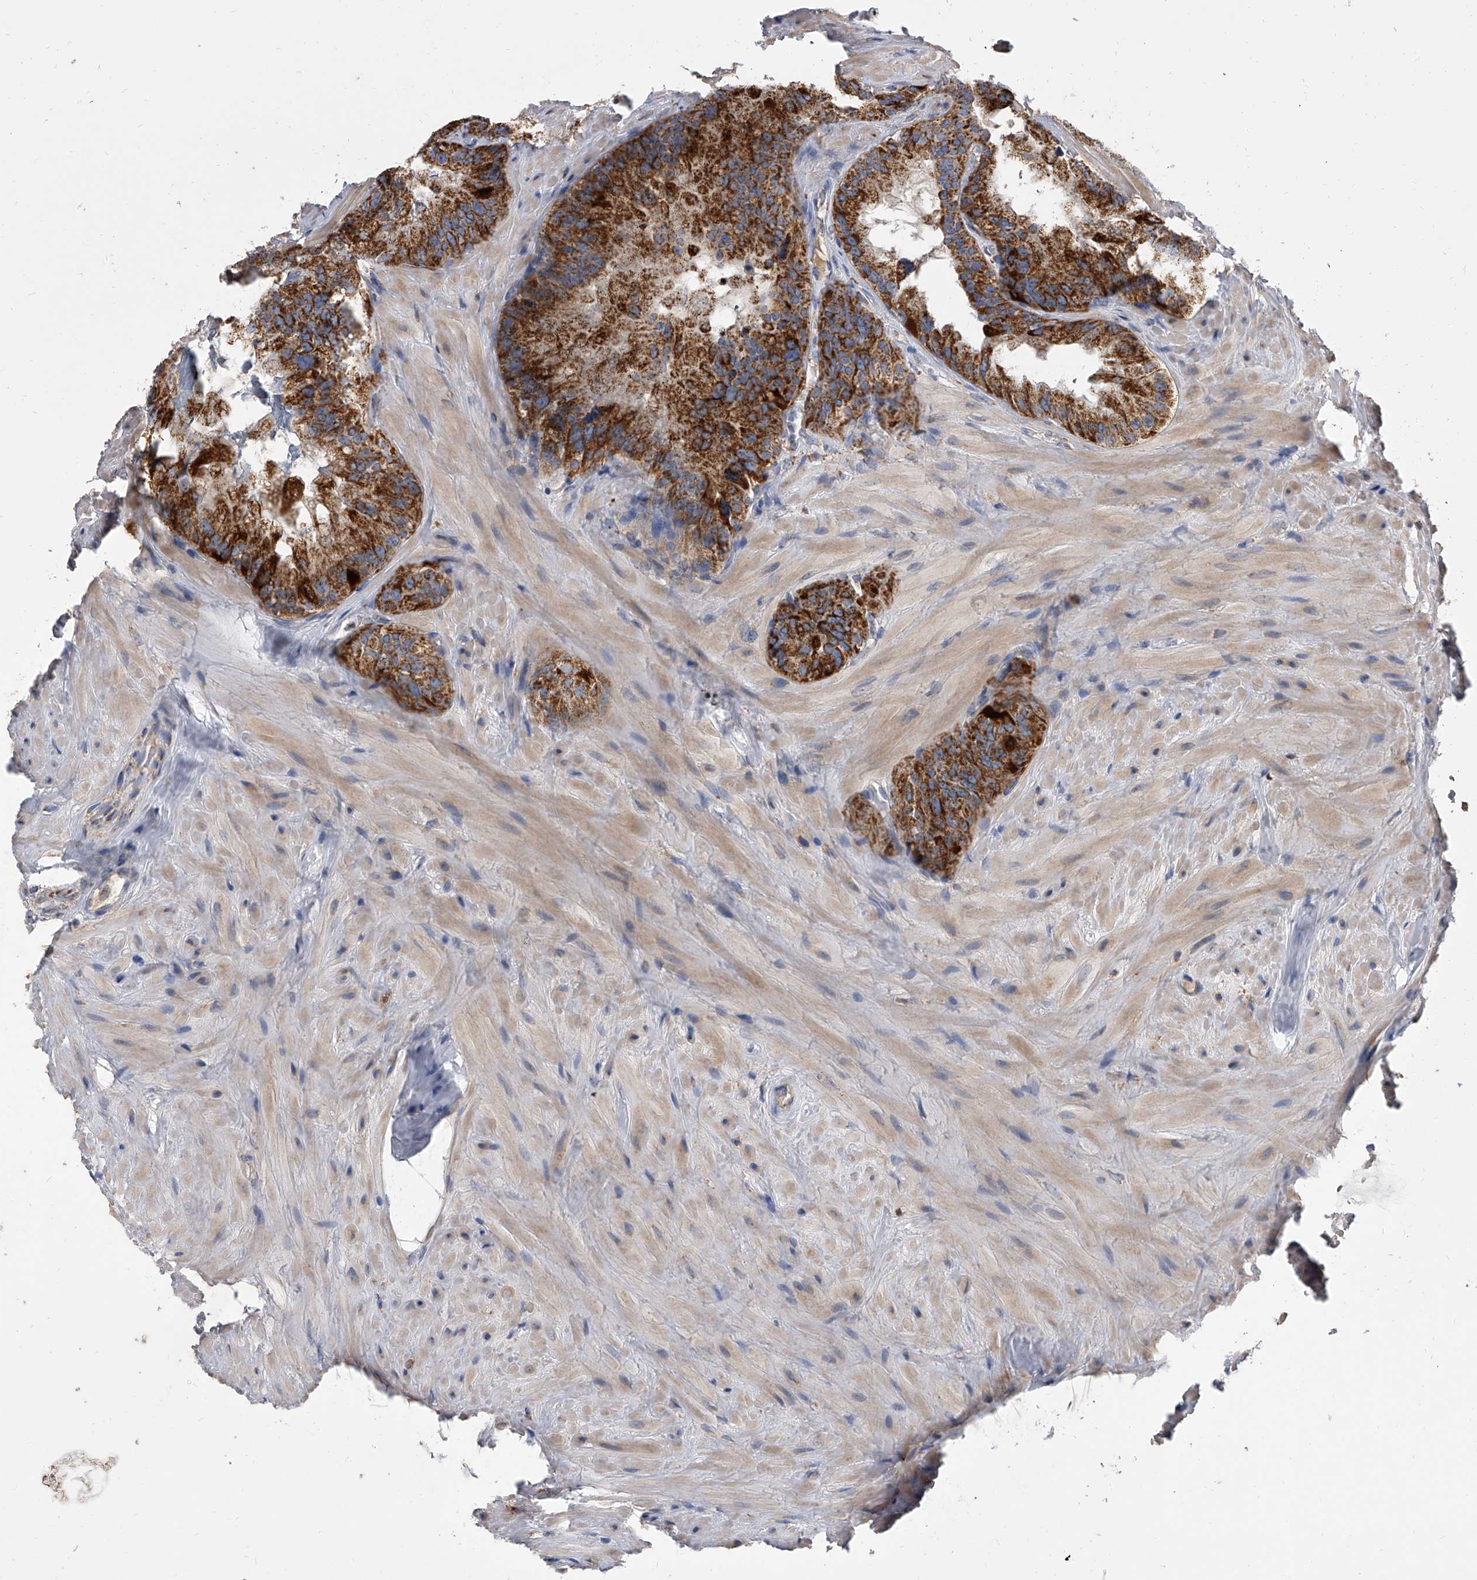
{"staining": {"intensity": "strong", "quantity": ">75%", "location": "cytoplasmic/membranous"}, "tissue": "seminal vesicle", "cell_type": "Glandular cells", "image_type": "normal", "snomed": [{"axis": "morphology", "description": "Normal tissue, NOS"}, {"axis": "topography", "description": "Seminal veicle"}], "caption": "Protein staining shows strong cytoplasmic/membranous expression in approximately >75% of glandular cells in benign seminal vesicle. (brown staining indicates protein expression, while blue staining denotes nuclei).", "gene": "MRPL28", "patient": {"sex": "male", "age": 80}}